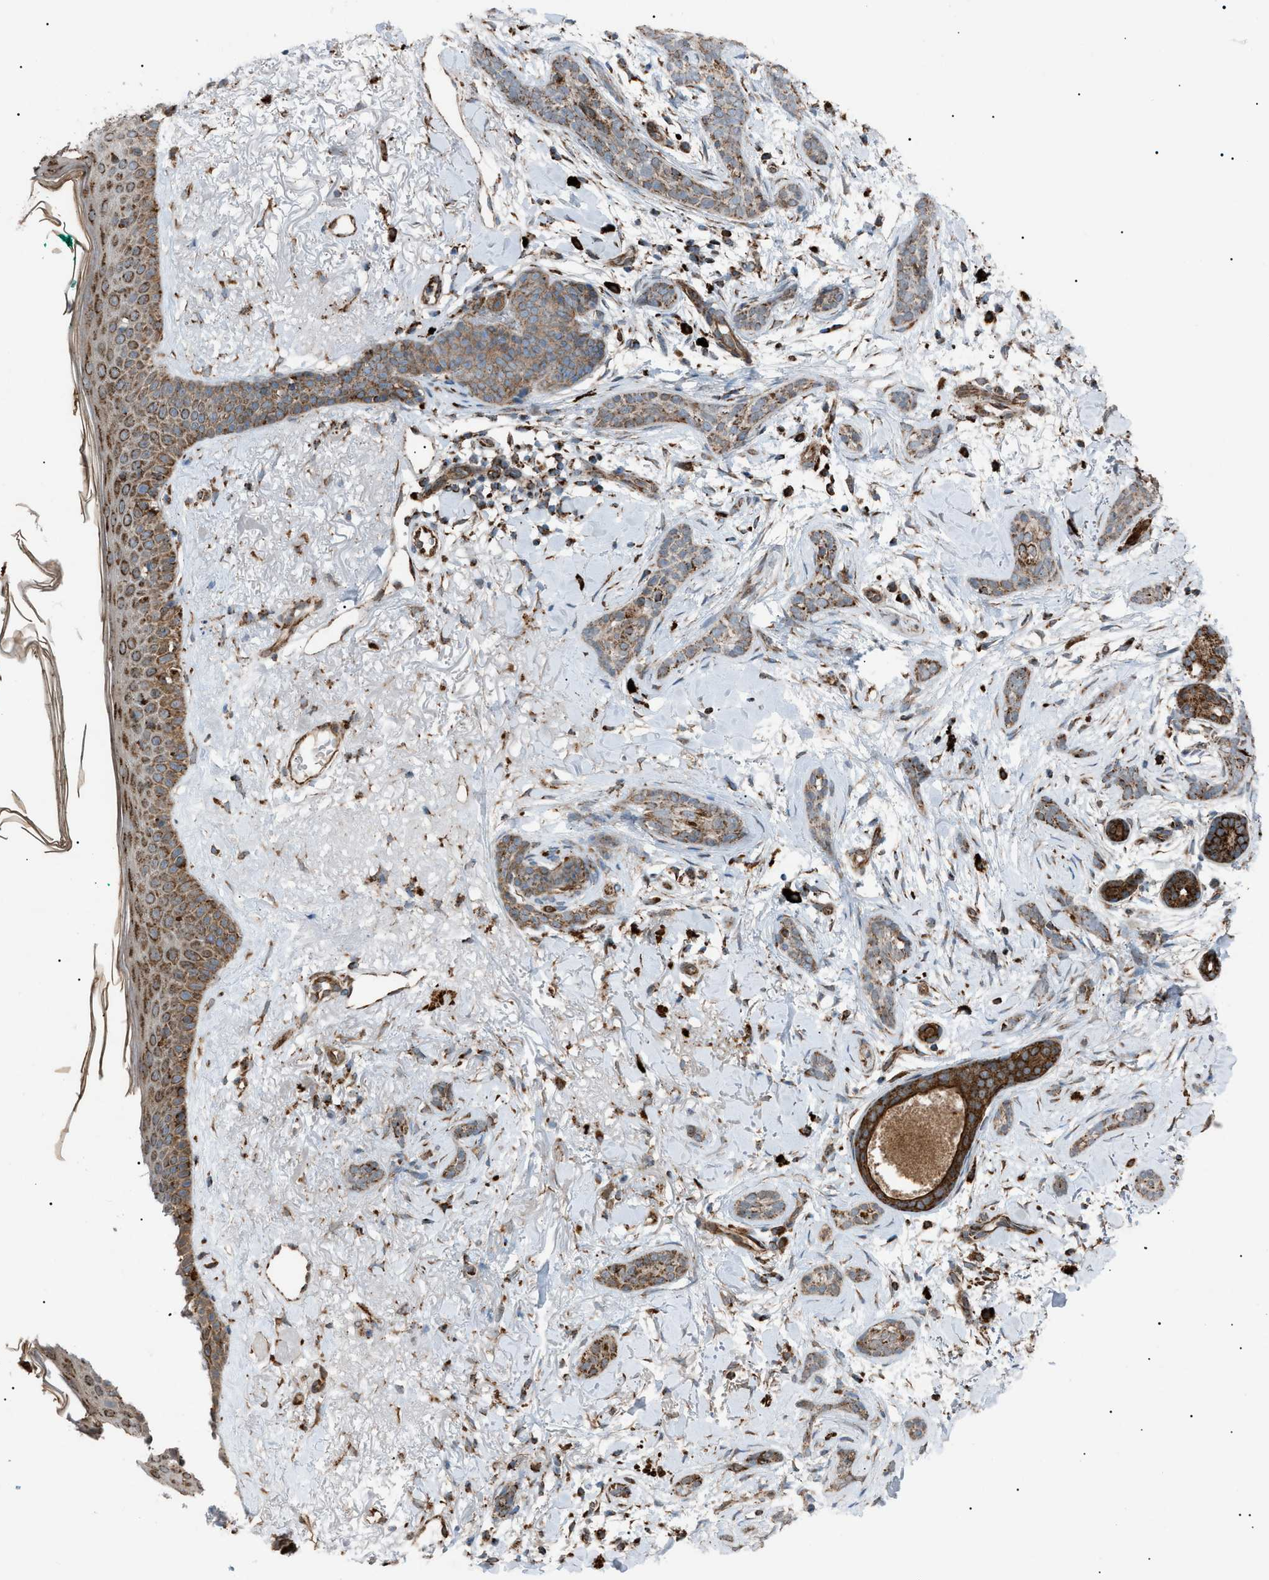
{"staining": {"intensity": "moderate", "quantity": ">75%", "location": "cytoplasmic/membranous"}, "tissue": "skin cancer", "cell_type": "Tumor cells", "image_type": "cancer", "snomed": [{"axis": "morphology", "description": "Basal cell carcinoma"}, {"axis": "morphology", "description": "Adnexal tumor, benign"}, {"axis": "topography", "description": "Skin"}], "caption": "IHC photomicrograph of neoplastic tissue: human skin basal cell carcinoma stained using immunohistochemistry (IHC) shows medium levels of moderate protein expression localized specifically in the cytoplasmic/membranous of tumor cells, appearing as a cytoplasmic/membranous brown color.", "gene": "C1GALT1C1", "patient": {"sex": "female", "age": 42}}